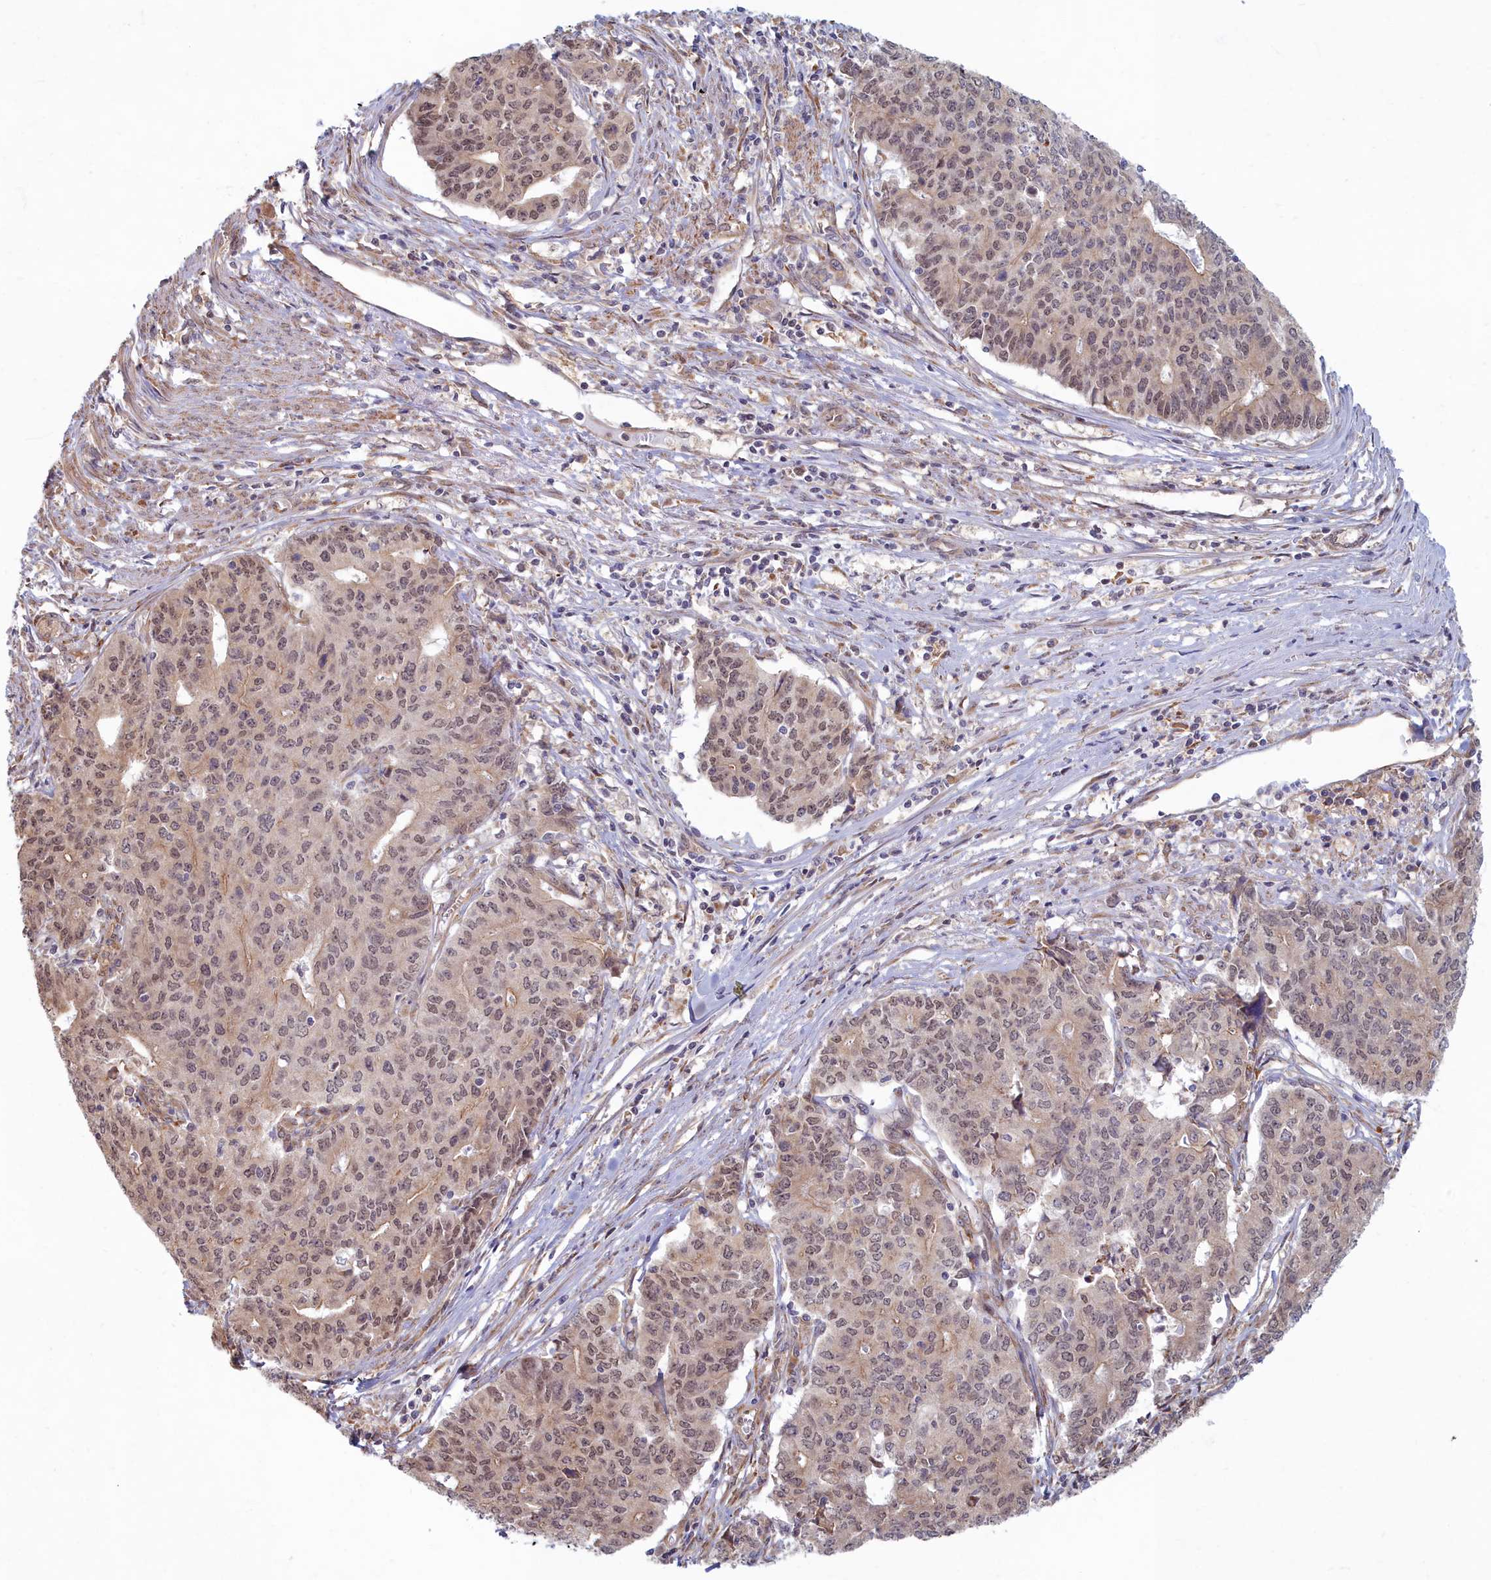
{"staining": {"intensity": "moderate", "quantity": ">75%", "location": "nuclear"}, "tissue": "endometrial cancer", "cell_type": "Tumor cells", "image_type": "cancer", "snomed": [{"axis": "morphology", "description": "Adenocarcinoma, NOS"}, {"axis": "topography", "description": "Endometrium"}], "caption": "There is medium levels of moderate nuclear positivity in tumor cells of endometrial adenocarcinoma, as demonstrated by immunohistochemical staining (brown color).", "gene": "MAK16", "patient": {"sex": "female", "age": 59}}